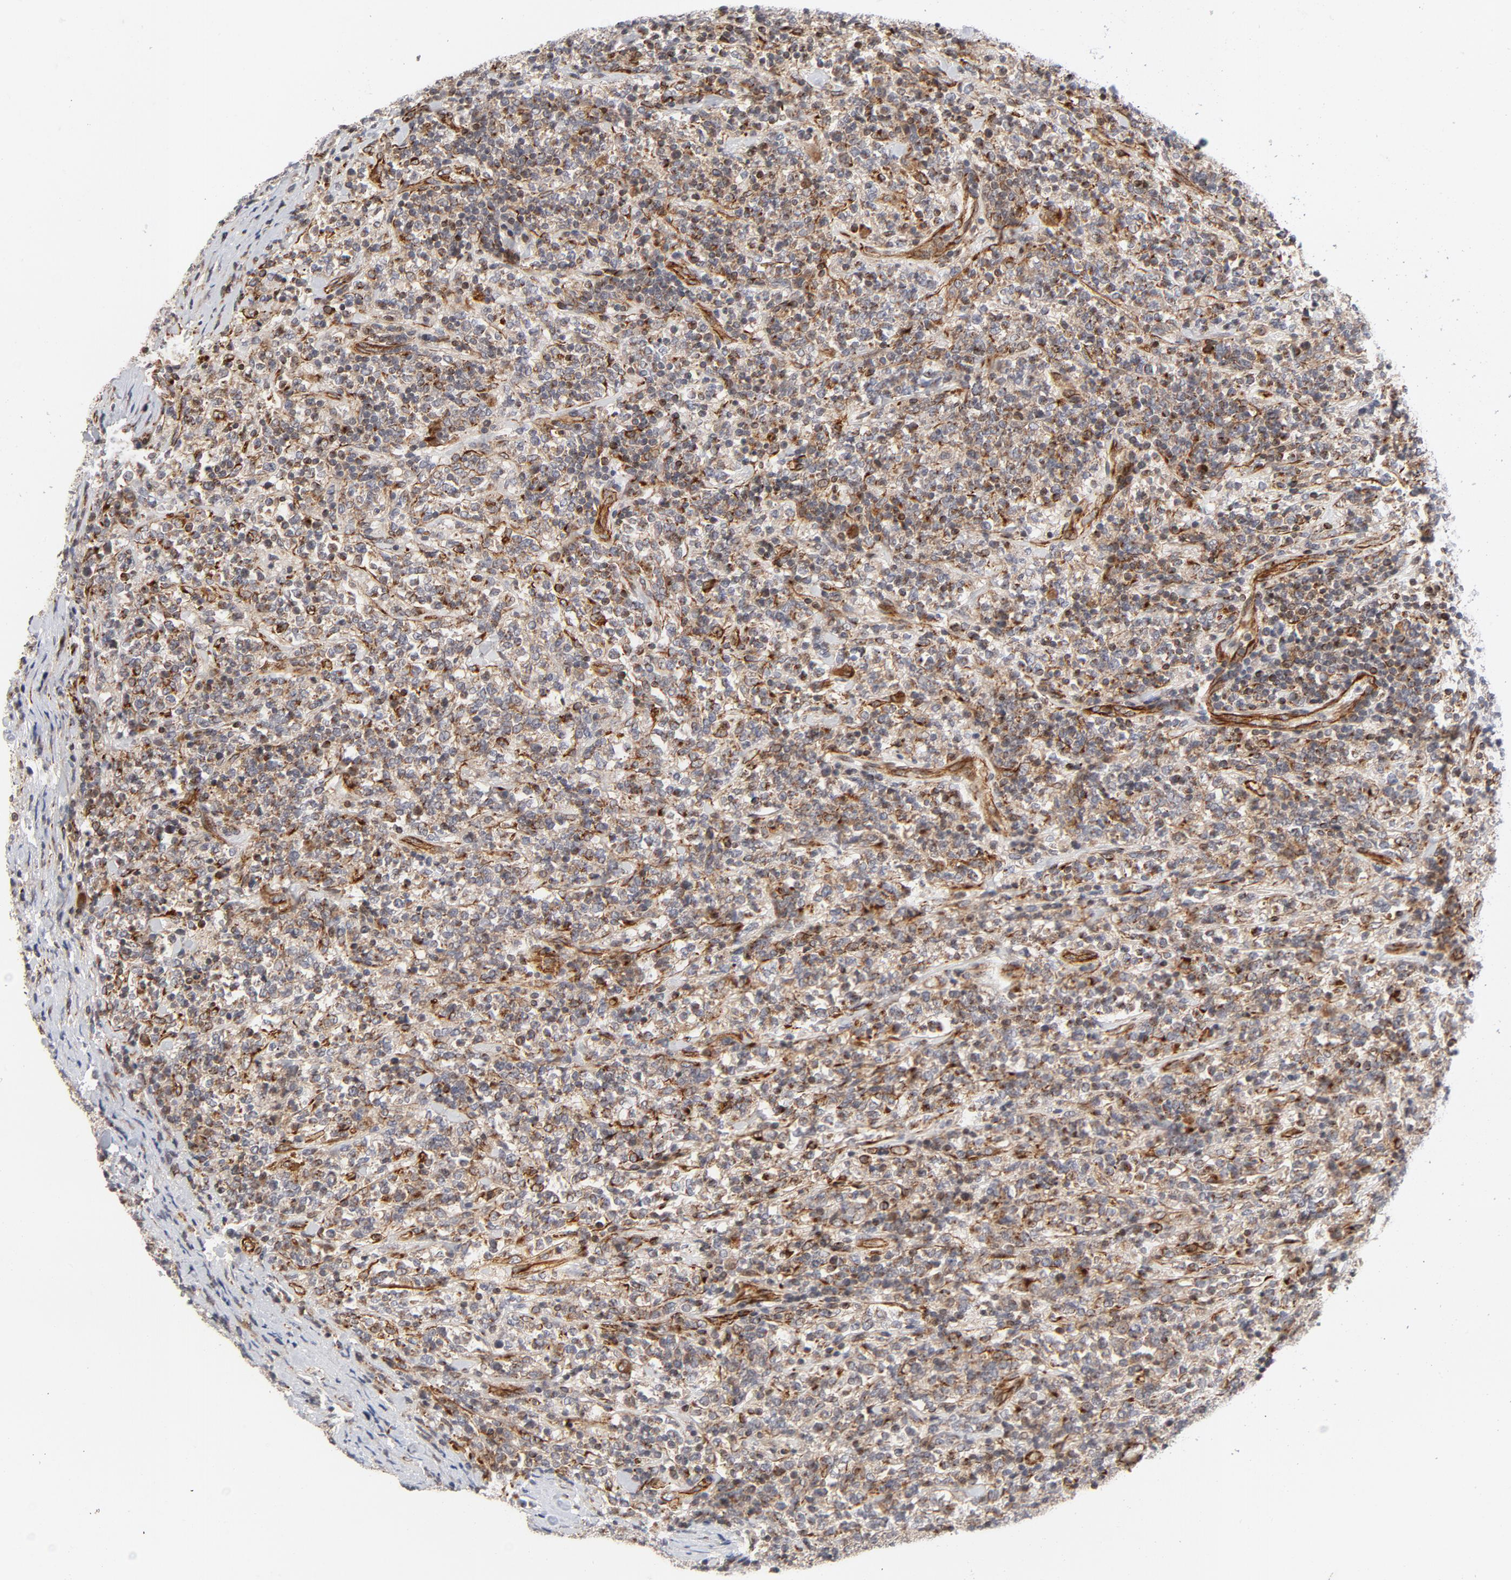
{"staining": {"intensity": "moderate", "quantity": ">75%", "location": "cytoplasmic/membranous"}, "tissue": "lymphoma", "cell_type": "Tumor cells", "image_type": "cancer", "snomed": [{"axis": "morphology", "description": "Malignant lymphoma, non-Hodgkin's type, High grade"}, {"axis": "topography", "description": "Soft tissue"}], "caption": "An image of lymphoma stained for a protein demonstrates moderate cytoplasmic/membranous brown staining in tumor cells. The staining was performed using DAB, with brown indicating positive protein expression. Nuclei are stained blue with hematoxylin.", "gene": "DNAAF2", "patient": {"sex": "male", "age": 18}}